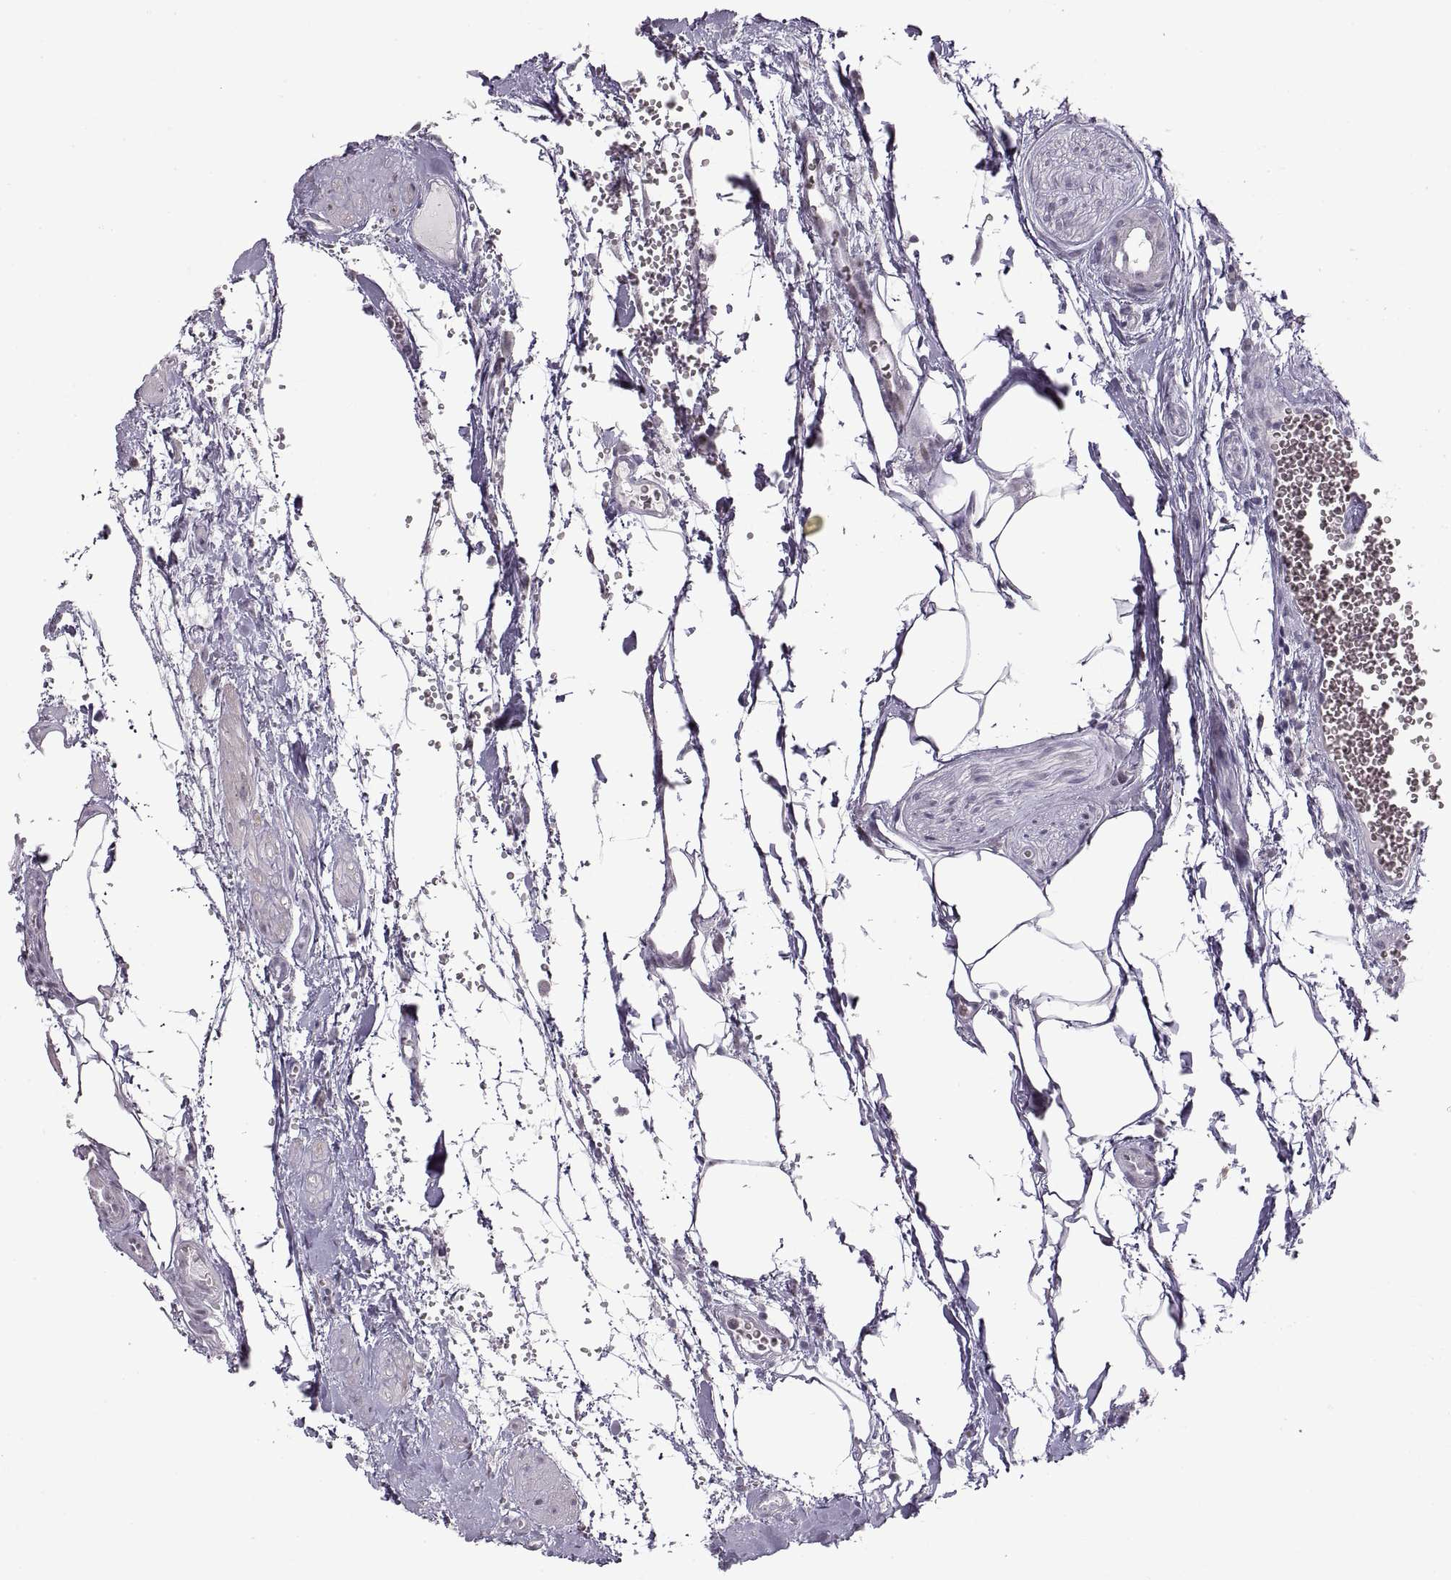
{"staining": {"intensity": "negative", "quantity": "none", "location": "none"}, "tissue": "seminal vesicle", "cell_type": "Glandular cells", "image_type": "normal", "snomed": [{"axis": "morphology", "description": "Normal tissue, NOS"}, {"axis": "morphology", "description": "Urothelial carcinoma, NOS"}, {"axis": "topography", "description": "Urinary bladder"}, {"axis": "topography", "description": "Seminal veicle"}], "caption": "This image is of benign seminal vesicle stained with immunohistochemistry (IHC) to label a protein in brown with the nuclei are counter-stained blue. There is no staining in glandular cells.", "gene": "NANOS3", "patient": {"sex": "male", "age": 76}}